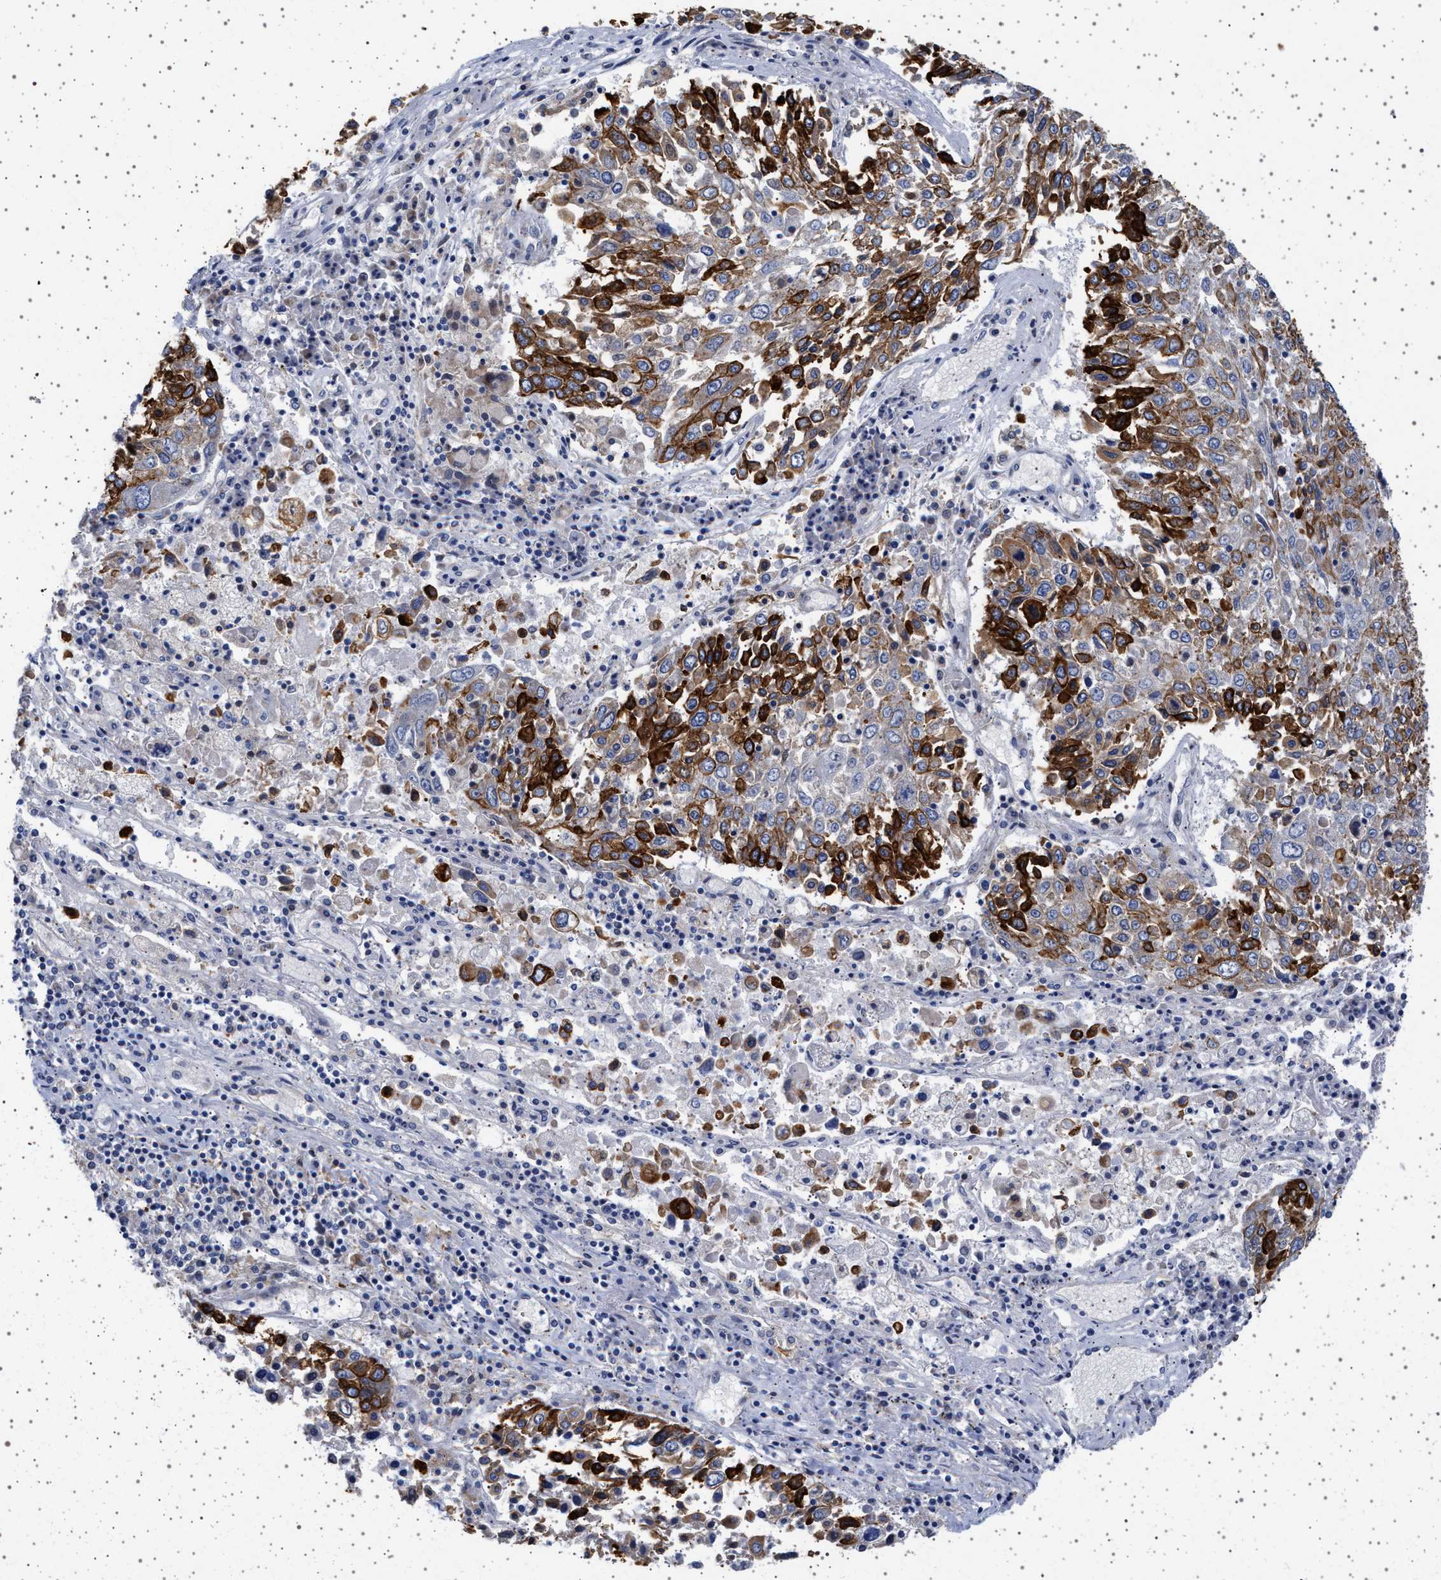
{"staining": {"intensity": "strong", "quantity": "25%-75%", "location": "cytoplasmic/membranous"}, "tissue": "lung cancer", "cell_type": "Tumor cells", "image_type": "cancer", "snomed": [{"axis": "morphology", "description": "Squamous cell carcinoma, NOS"}, {"axis": "topography", "description": "Lung"}], "caption": "Strong cytoplasmic/membranous staining is seen in about 25%-75% of tumor cells in lung cancer.", "gene": "TRMT10B", "patient": {"sex": "male", "age": 65}}